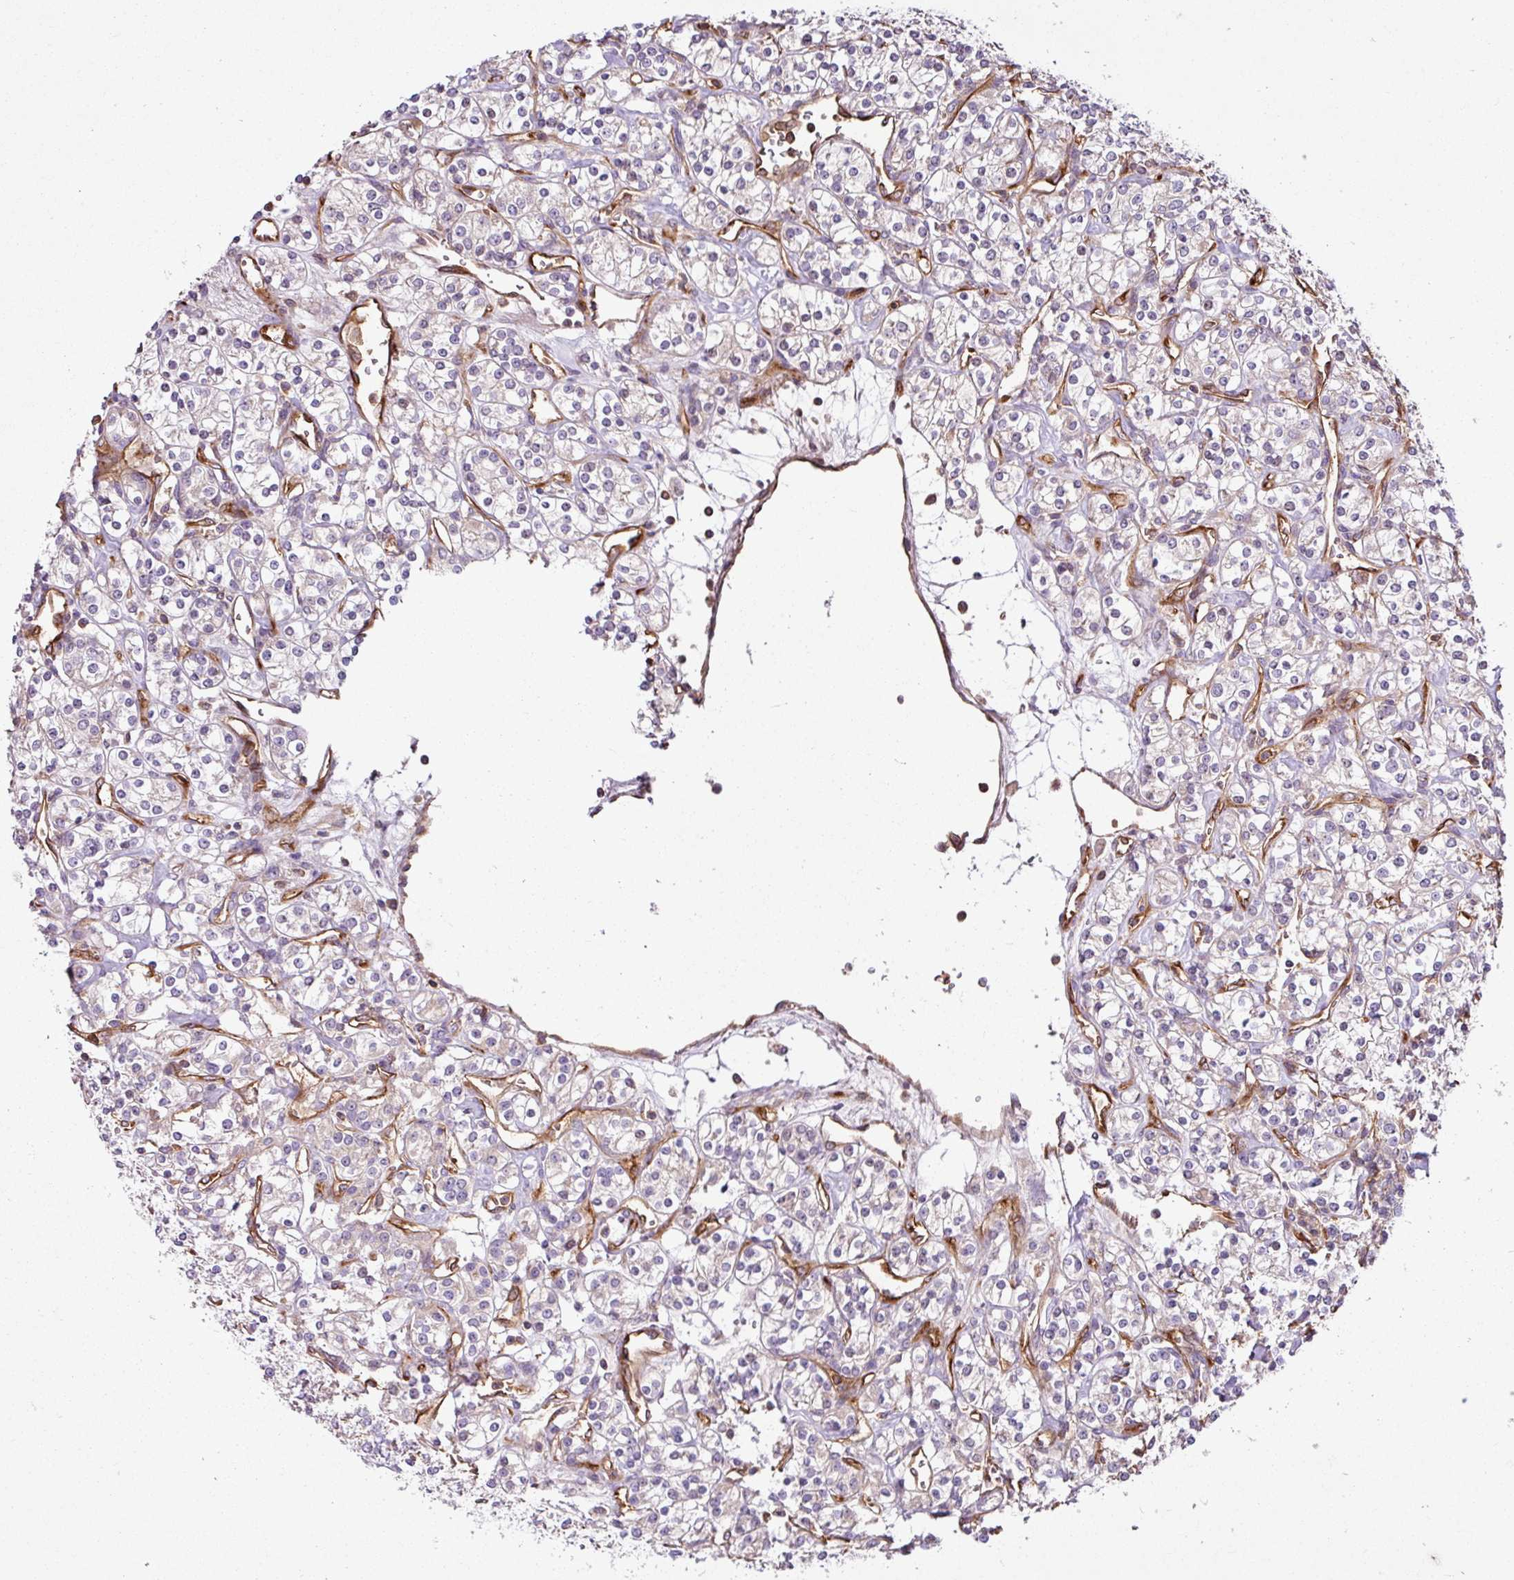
{"staining": {"intensity": "negative", "quantity": "none", "location": "none"}, "tissue": "renal cancer", "cell_type": "Tumor cells", "image_type": "cancer", "snomed": [{"axis": "morphology", "description": "Adenocarcinoma, NOS"}, {"axis": "topography", "description": "Kidney"}], "caption": "Renal cancer (adenocarcinoma) was stained to show a protein in brown. There is no significant expression in tumor cells.", "gene": "ZNF106", "patient": {"sex": "male", "age": 77}}